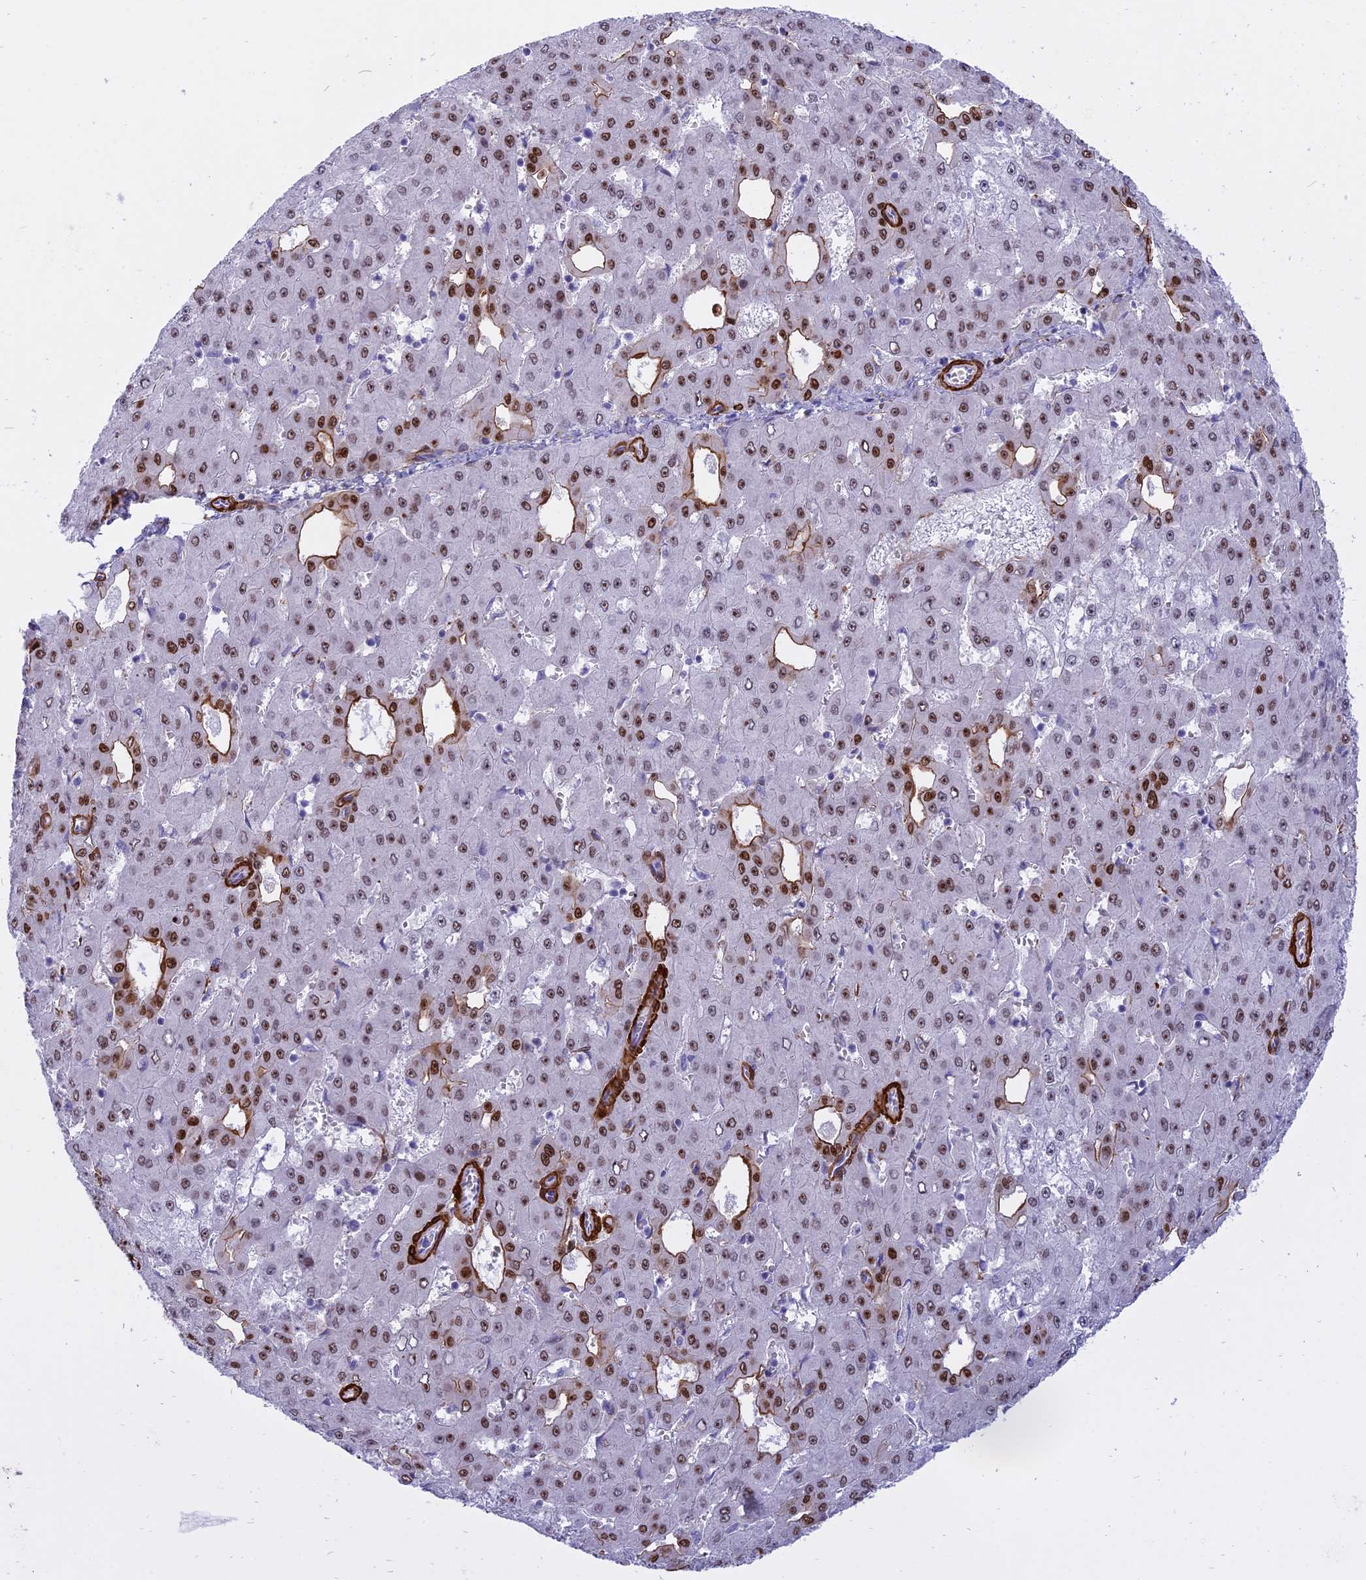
{"staining": {"intensity": "strong", "quantity": "<25%", "location": "nuclear"}, "tissue": "liver cancer", "cell_type": "Tumor cells", "image_type": "cancer", "snomed": [{"axis": "morphology", "description": "Carcinoma, Hepatocellular, NOS"}, {"axis": "topography", "description": "Liver"}], "caption": "Human liver cancer stained with a protein marker displays strong staining in tumor cells.", "gene": "CENPV", "patient": {"sex": "male", "age": 47}}